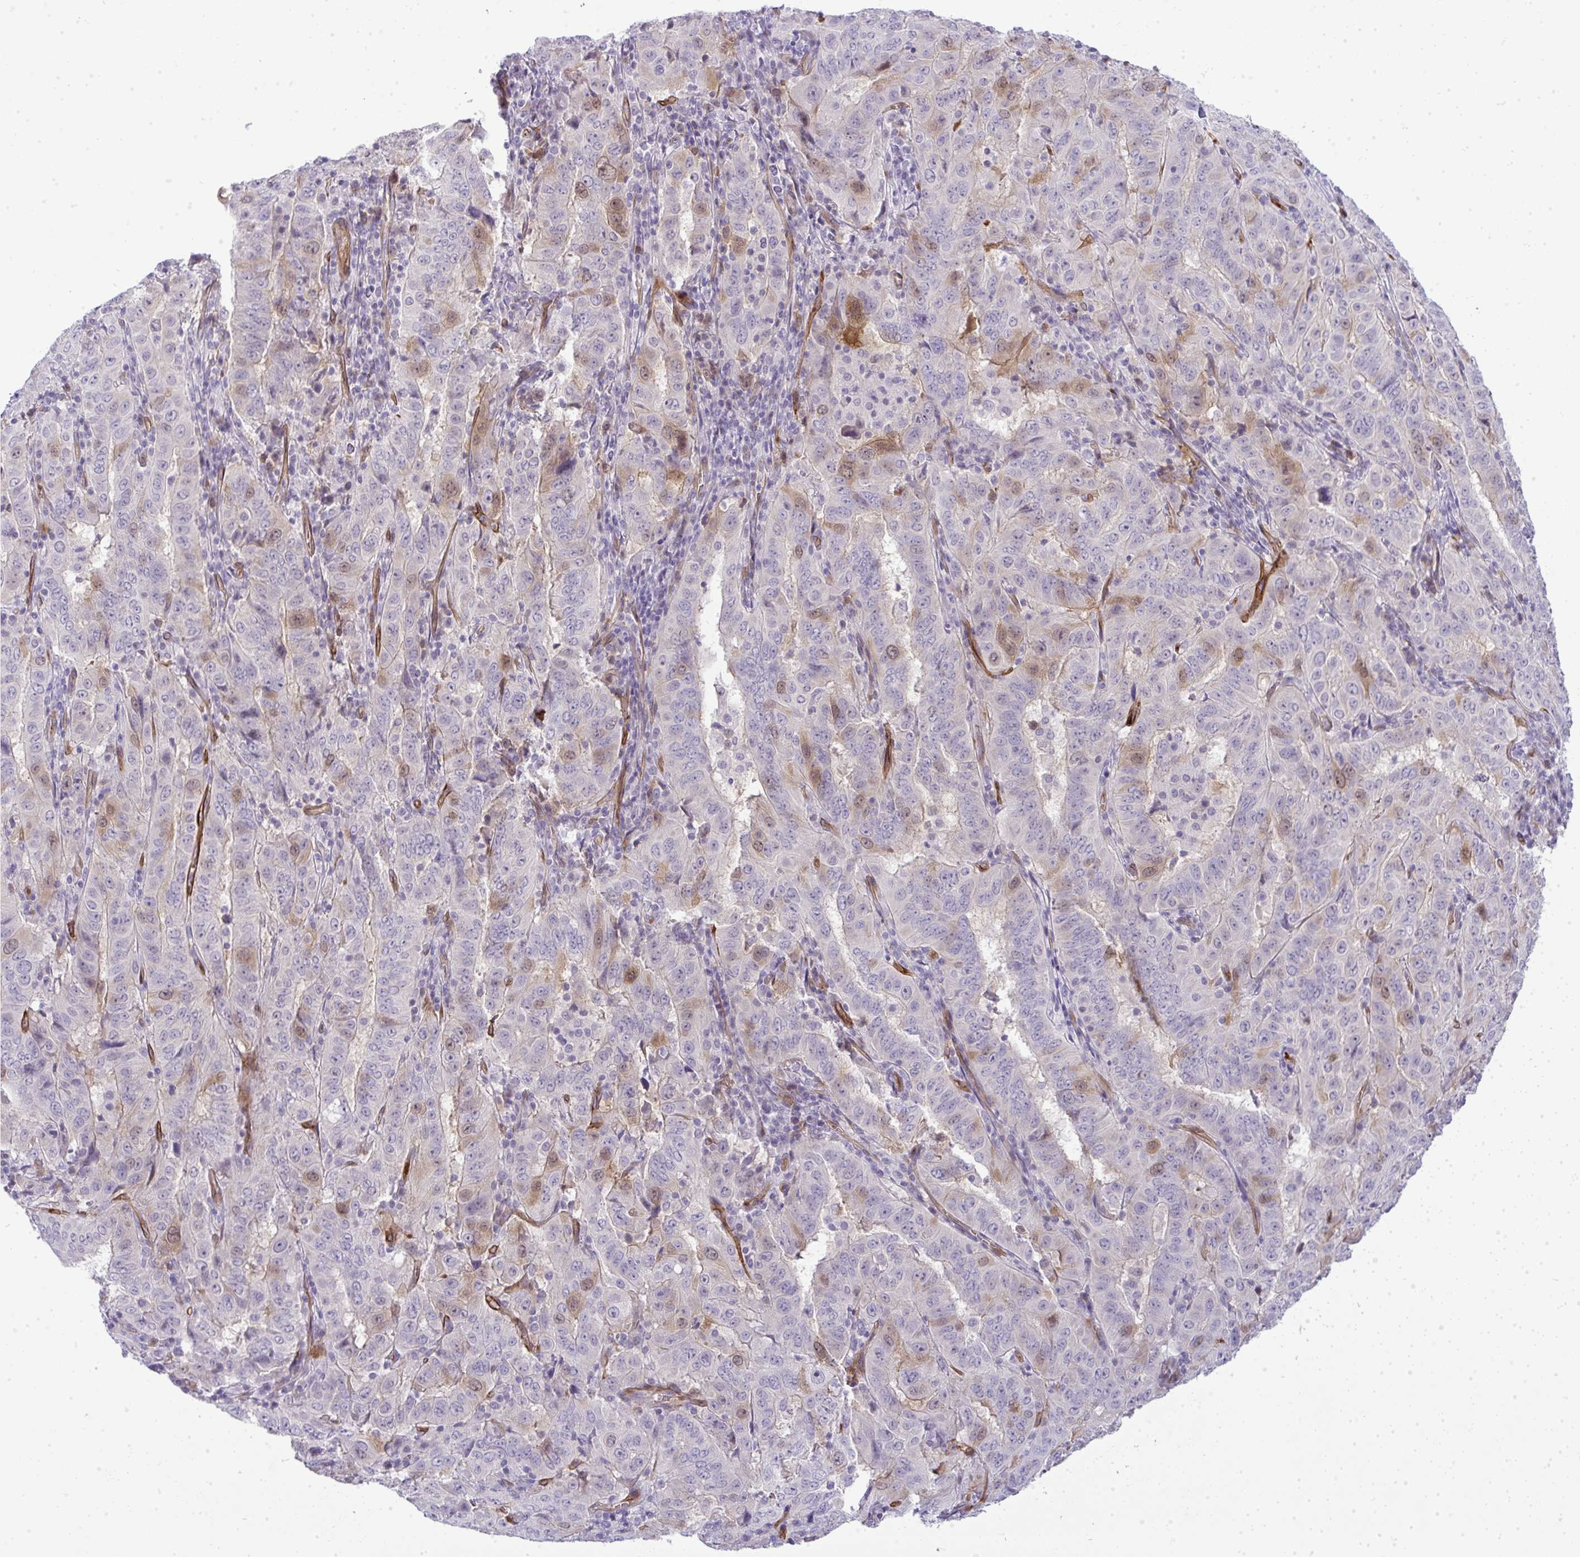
{"staining": {"intensity": "moderate", "quantity": "<25%", "location": "cytoplasmic/membranous,nuclear"}, "tissue": "pancreatic cancer", "cell_type": "Tumor cells", "image_type": "cancer", "snomed": [{"axis": "morphology", "description": "Adenocarcinoma, NOS"}, {"axis": "topography", "description": "Pancreas"}], "caption": "Immunohistochemistry (IHC) (DAB) staining of human pancreatic cancer (adenocarcinoma) displays moderate cytoplasmic/membranous and nuclear protein staining in about <25% of tumor cells. (DAB (3,3'-diaminobenzidine) IHC with brightfield microscopy, high magnification).", "gene": "UBE2S", "patient": {"sex": "male", "age": 63}}